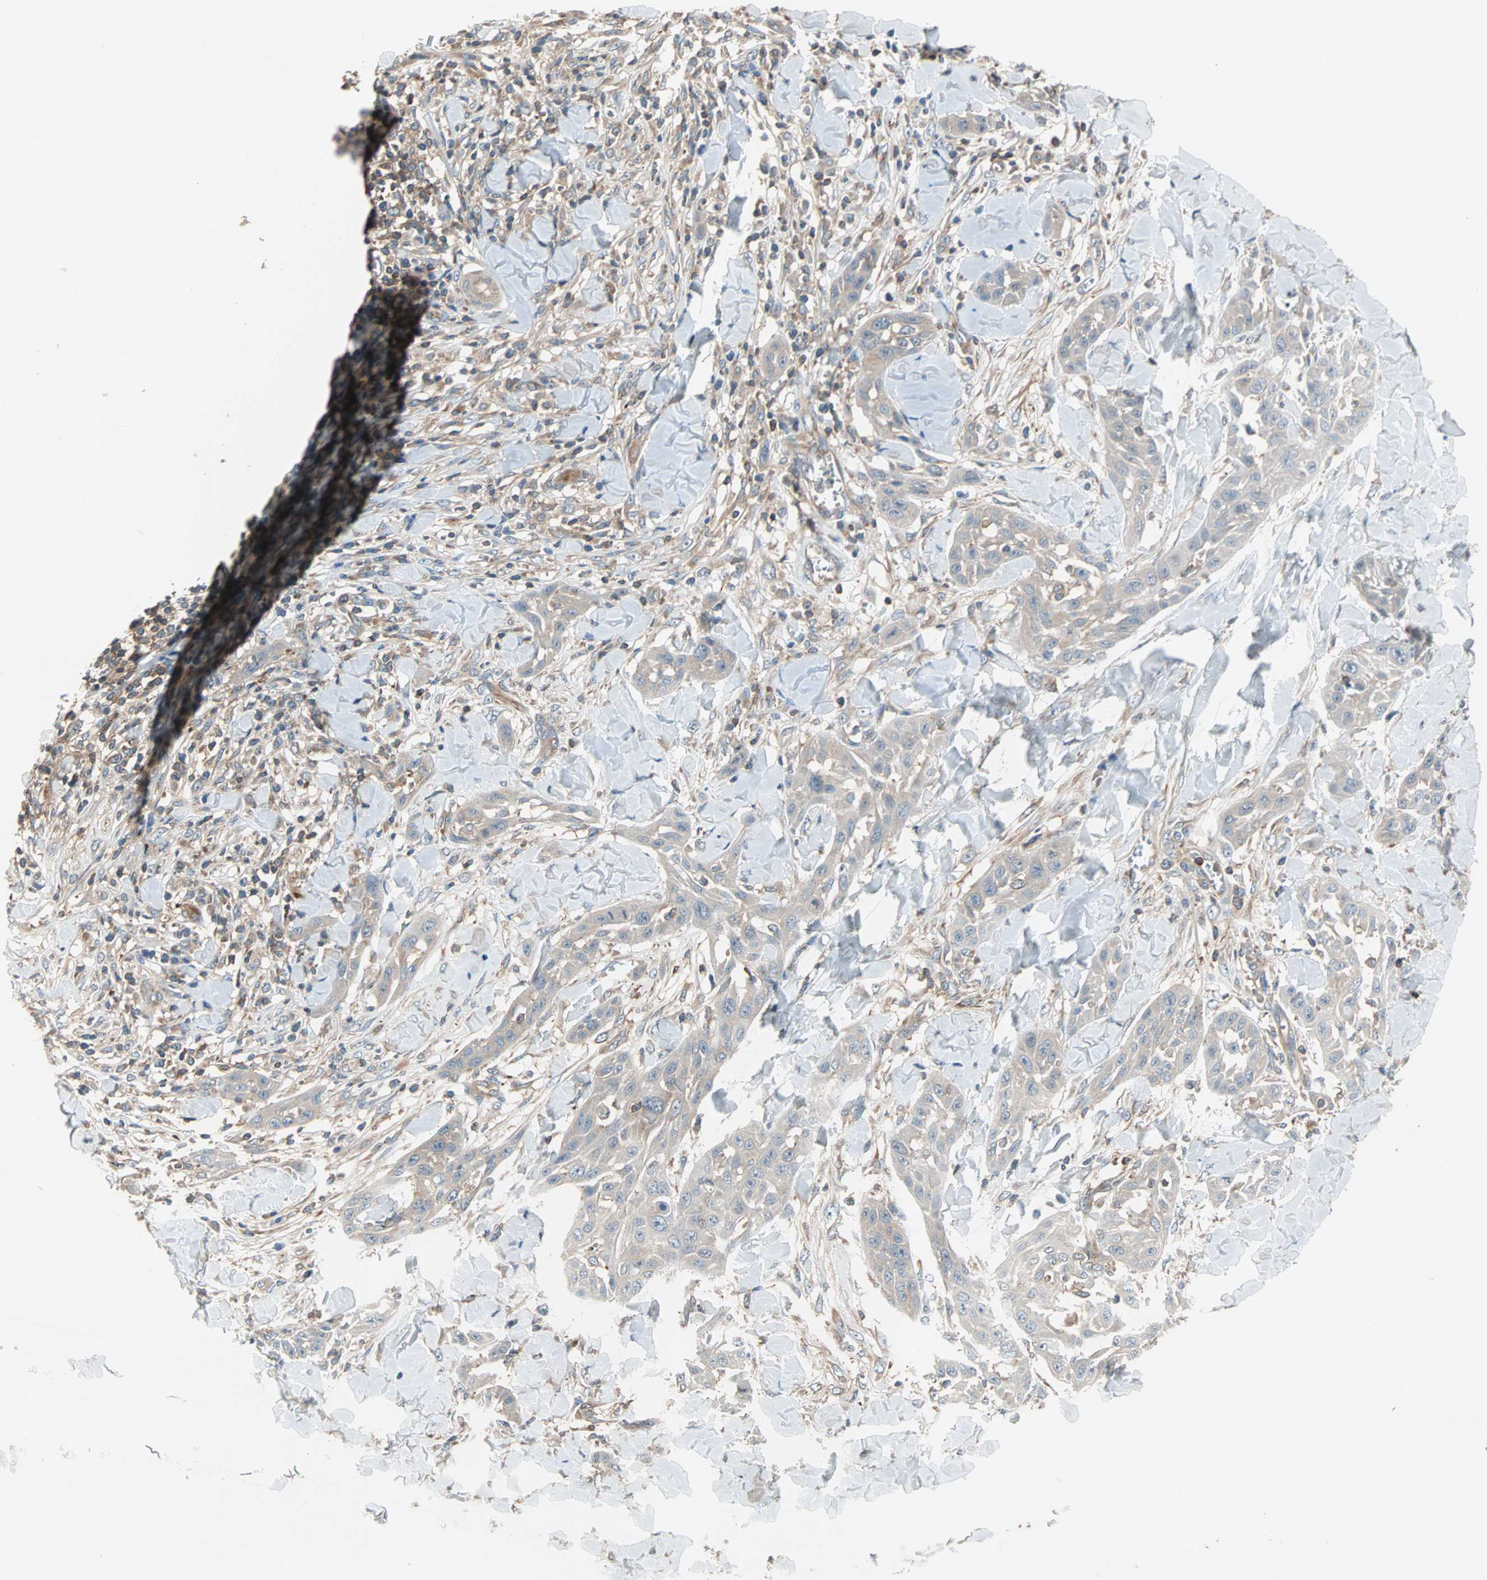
{"staining": {"intensity": "weak", "quantity": ">75%", "location": "cytoplasmic/membranous"}, "tissue": "skin cancer", "cell_type": "Tumor cells", "image_type": "cancer", "snomed": [{"axis": "morphology", "description": "Squamous cell carcinoma, NOS"}, {"axis": "topography", "description": "Skin"}], "caption": "The photomicrograph demonstrates immunohistochemical staining of skin cancer (squamous cell carcinoma). There is weak cytoplasmic/membranous positivity is present in about >75% of tumor cells. Ihc stains the protein in brown and the nuclei are stained blue.", "gene": "TEC", "patient": {"sex": "male", "age": 24}}